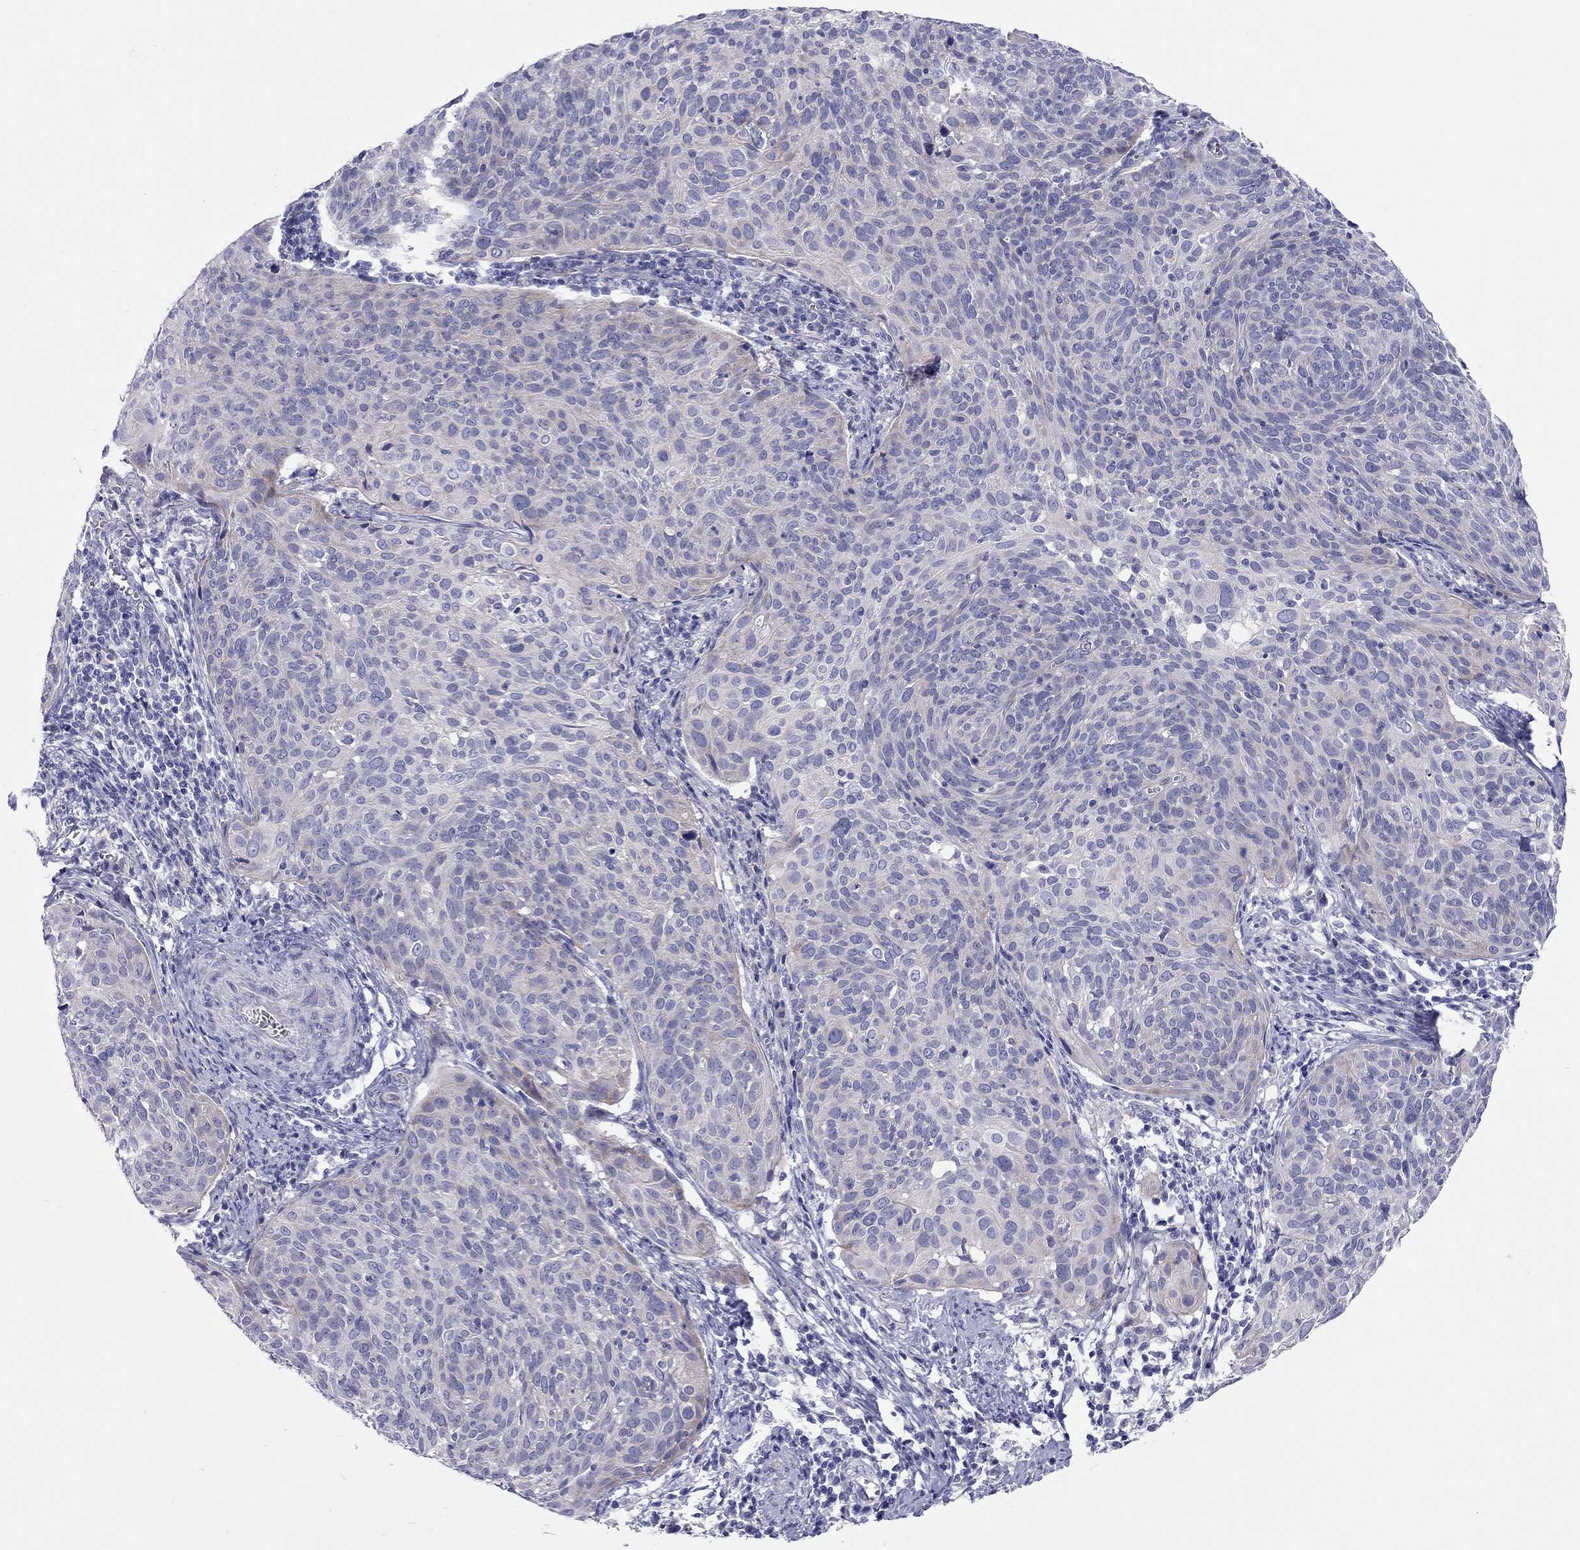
{"staining": {"intensity": "negative", "quantity": "none", "location": "none"}, "tissue": "cervical cancer", "cell_type": "Tumor cells", "image_type": "cancer", "snomed": [{"axis": "morphology", "description": "Squamous cell carcinoma, NOS"}, {"axis": "topography", "description": "Cervix"}], "caption": "This is an IHC histopathology image of human cervical squamous cell carcinoma. There is no staining in tumor cells.", "gene": "SCARB1", "patient": {"sex": "female", "age": 39}}